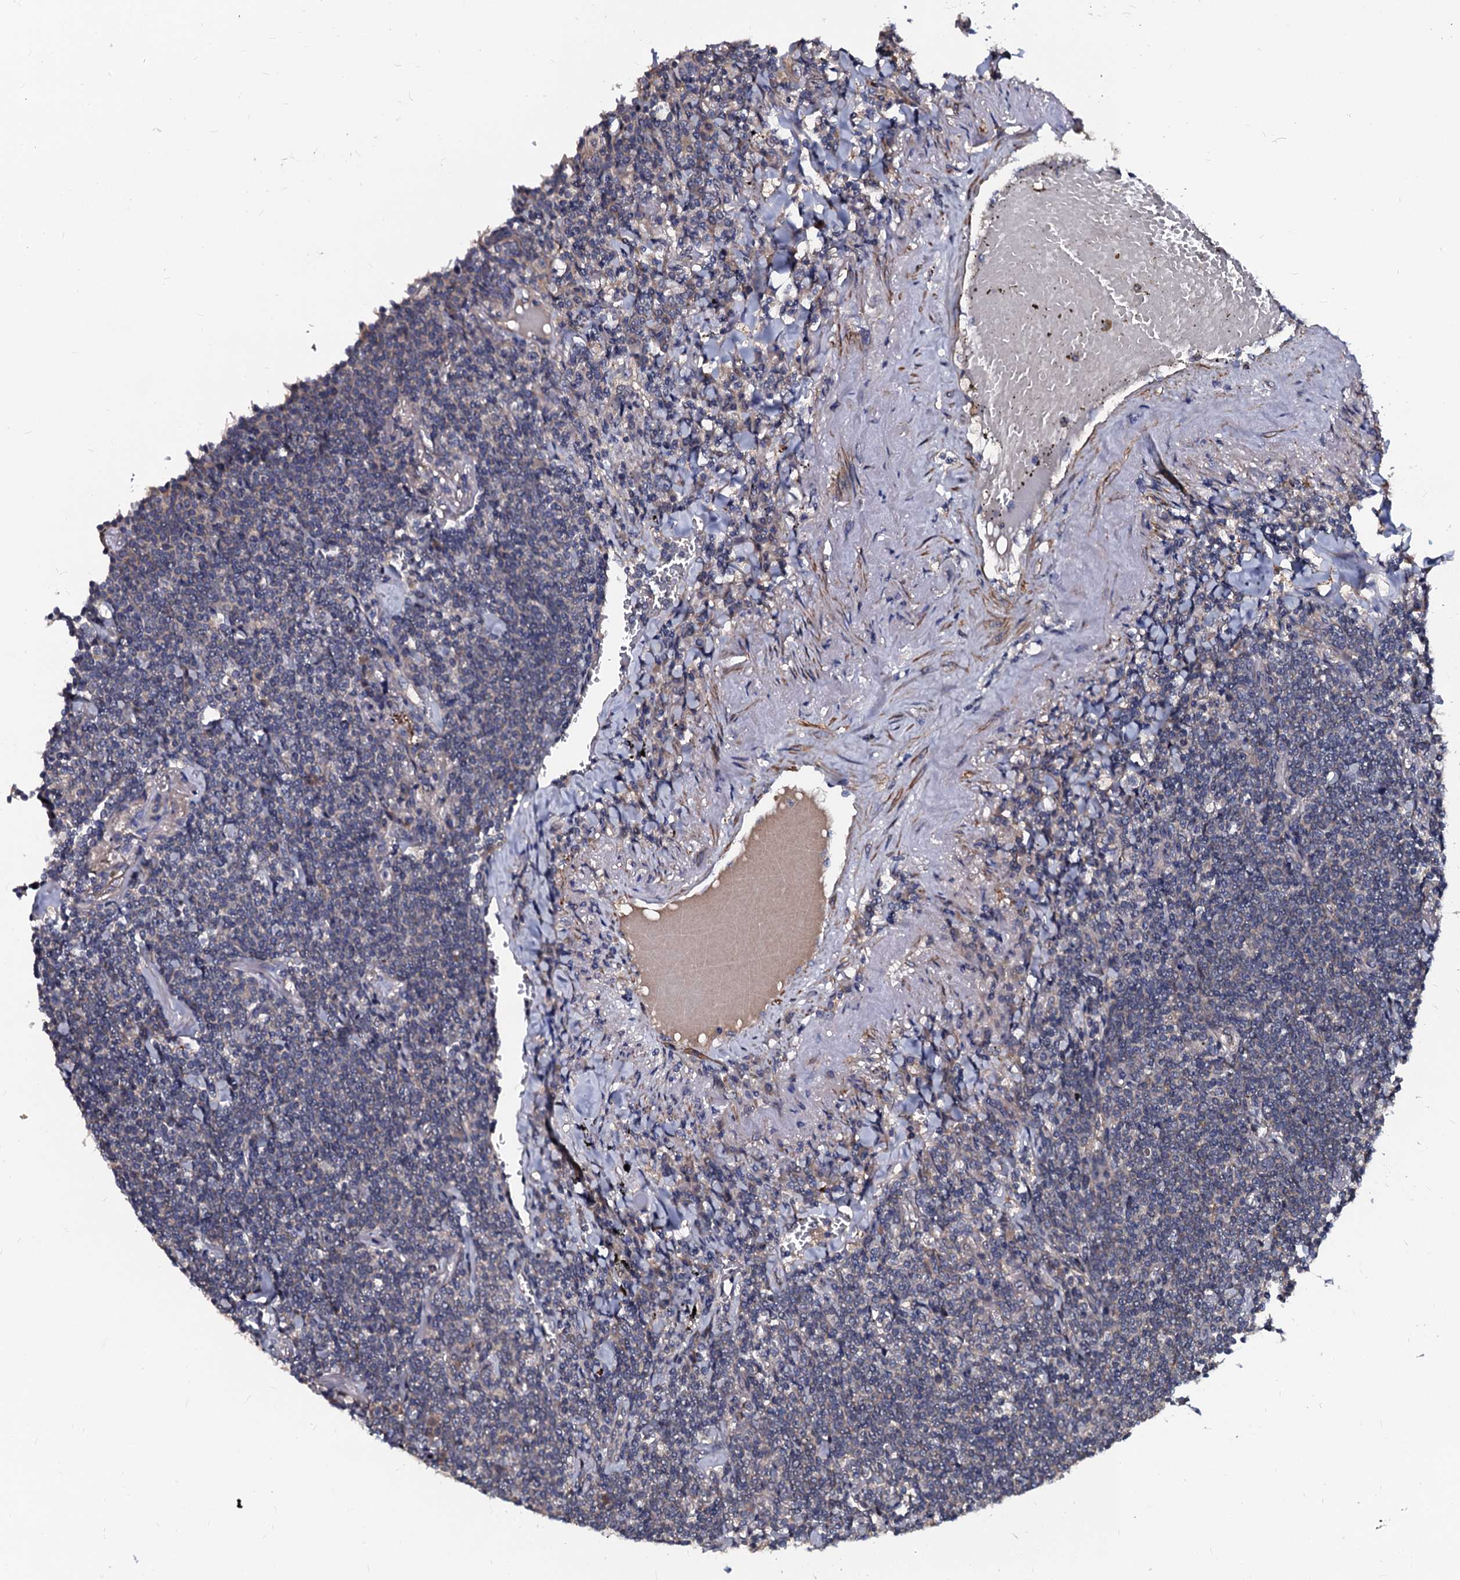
{"staining": {"intensity": "negative", "quantity": "none", "location": "none"}, "tissue": "lymphoma", "cell_type": "Tumor cells", "image_type": "cancer", "snomed": [{"axis": "morphology", "description": "Malignant lymphoma, non-Hodgkin's type, Low grade"}, {"axis": "topography", "description": "Lung"}], "caption": "Protein analysis of lymphoma displays no significant staining in tumor cells.", "gene": "N4BP1", "patient": {"sex": "female", "age": 71}}